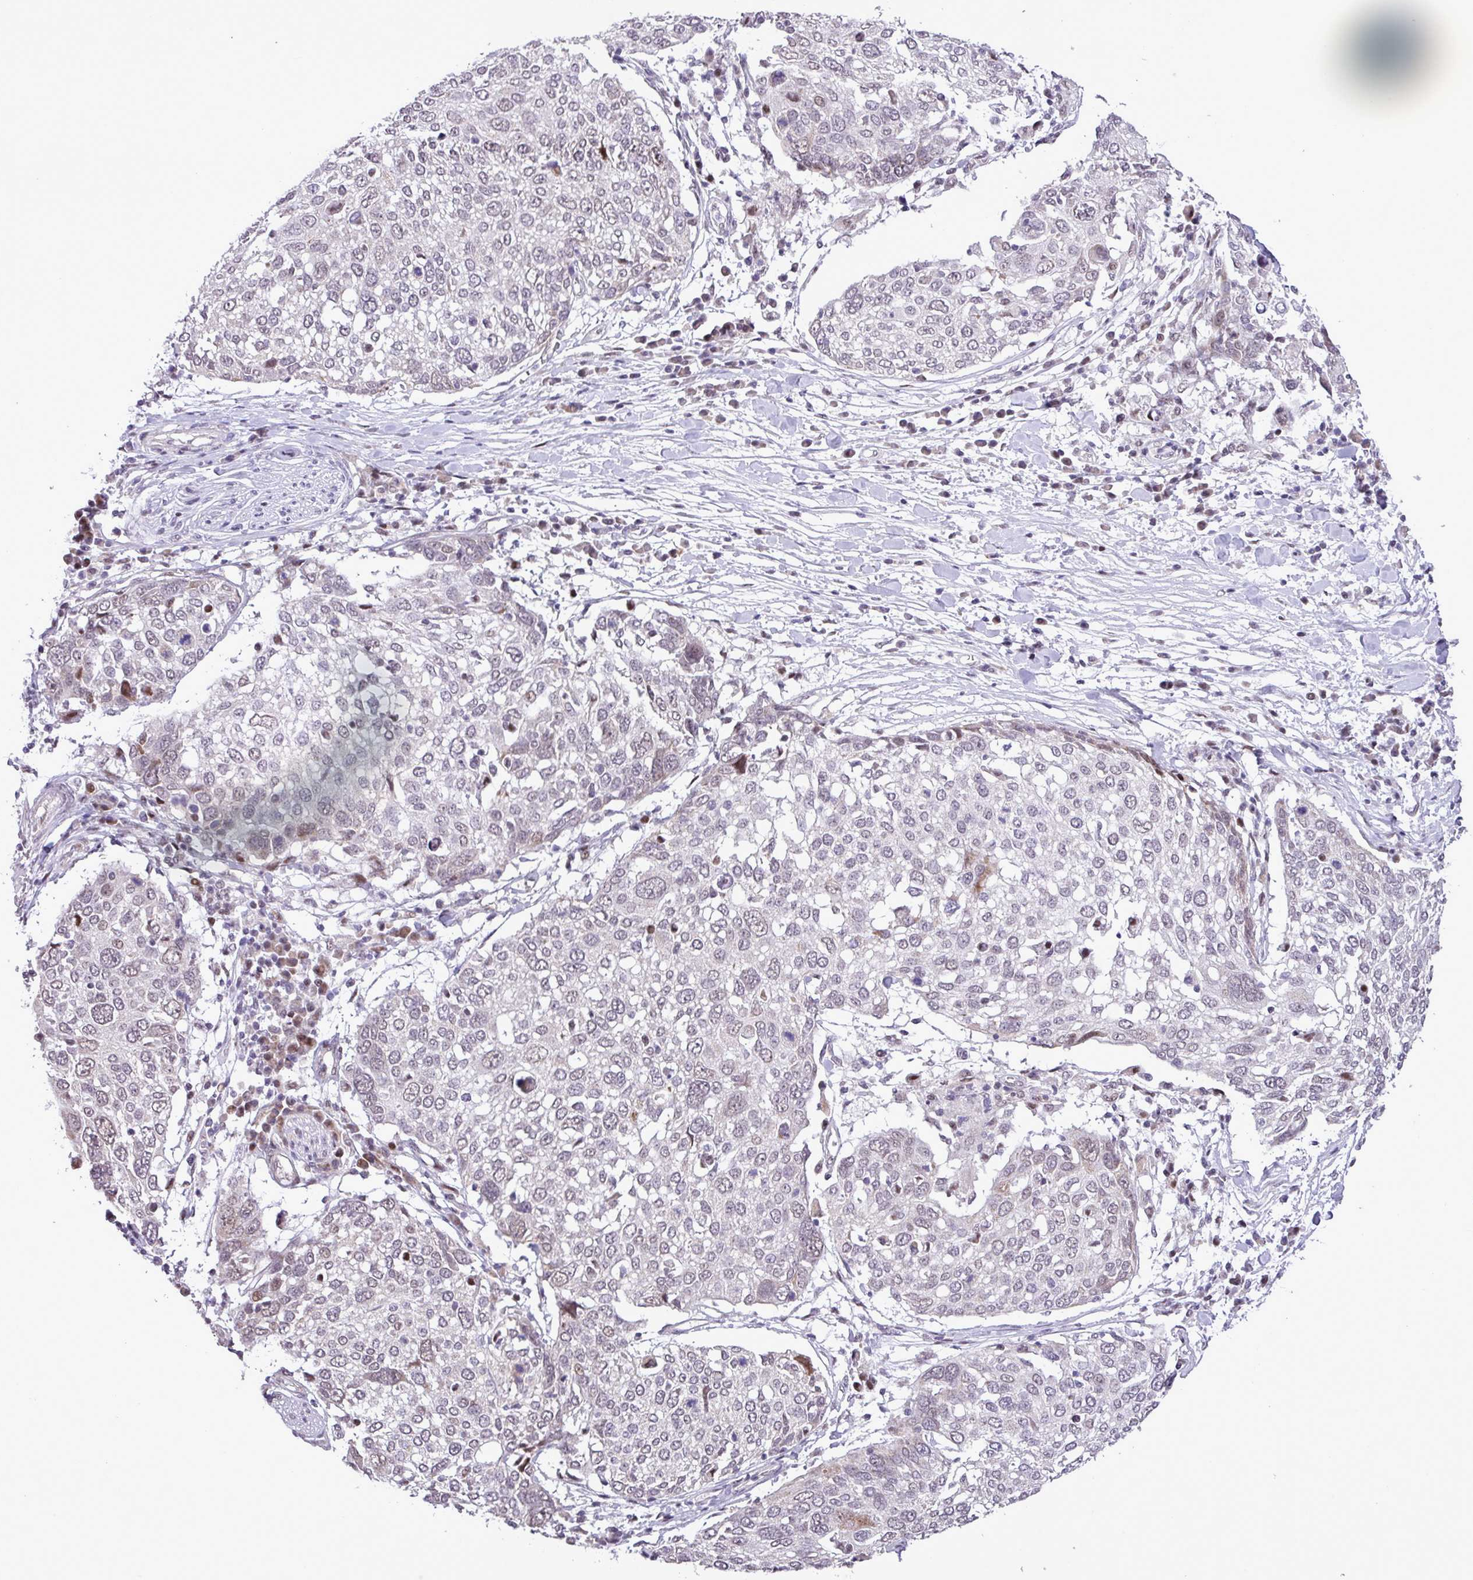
{"staining": {"intensity": "negative", "quantity": "none", "location": "none"}, "tissue": "lung cancer", "cell_type": "Tumor cells", "image_type": "cancer", "snomed": [{"axis": "morphology", "description": "Squamous cell carcinoma, NOS"}, {"axis": "topography", "description": "Lung"}], "caption": "Immunohistochemistry histopathology image of human squamous cell carcinoma (lung) stained for a protein (brown), which reveals no expression in tumor cells. (DAB IHC visualized using brightfield microscopy, high magnification).", "gene": "ZNF354A", "patient": {"sex": "male", "age": 65}}